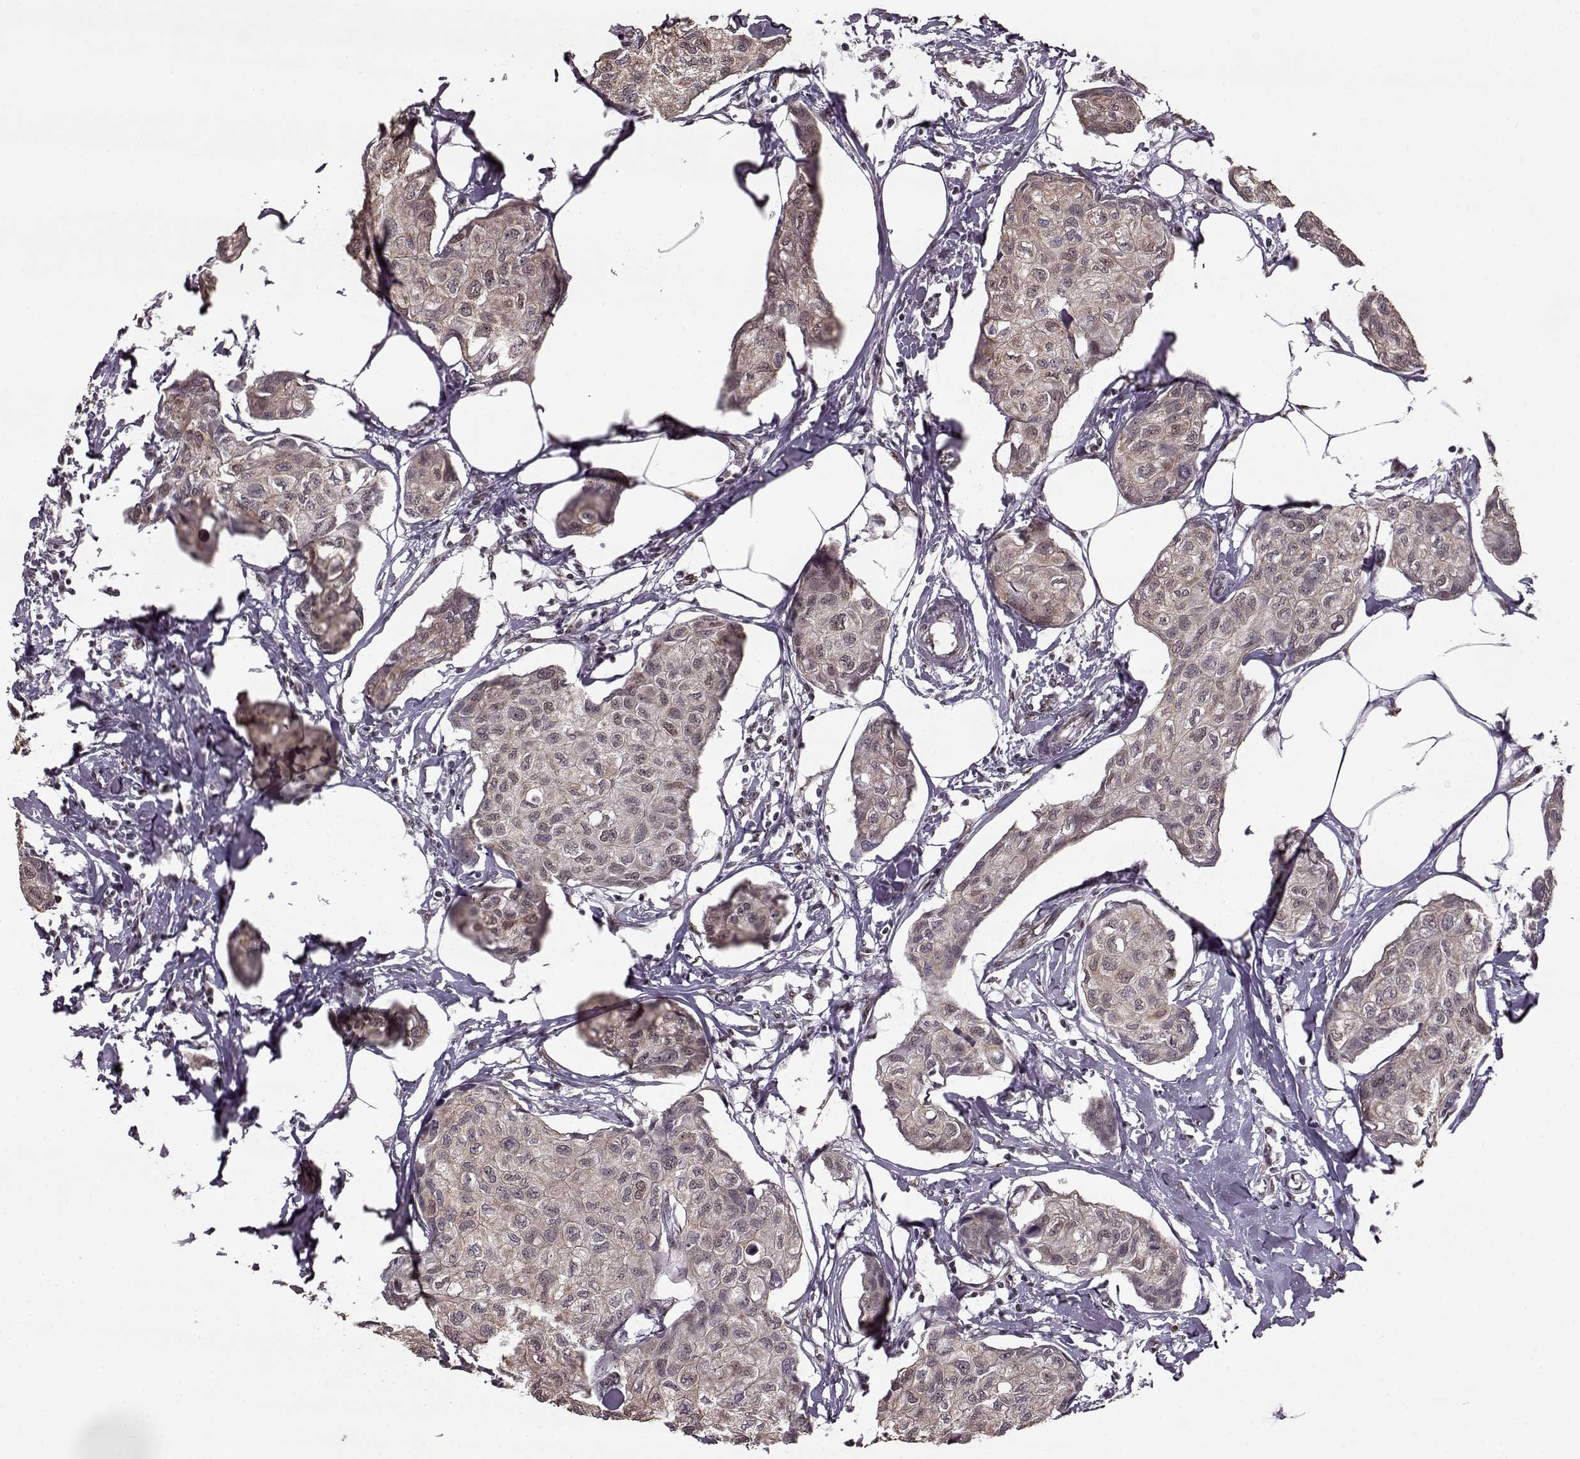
{"staining": {"intensity": "weak", "quantity": ">75%", "location": "cytoplasmic/membranous"}, "tissue": "breast cancer", "cell_type": "Tumor cells", "image_type": "cancer", "snomed": [{"axis": "morphology", "description": "Duct carcinoma"}, {"axis": "topography", "description": "Breast"}], "caption": "This is a micrograph of immunohistochemistry staining of breast invasive ductal carcinoma, which shows weak expression in the cytoplasmic/membranous of tumor cells.", "gene": "FTO", "patient": {"sex": "female", "age": 80}}